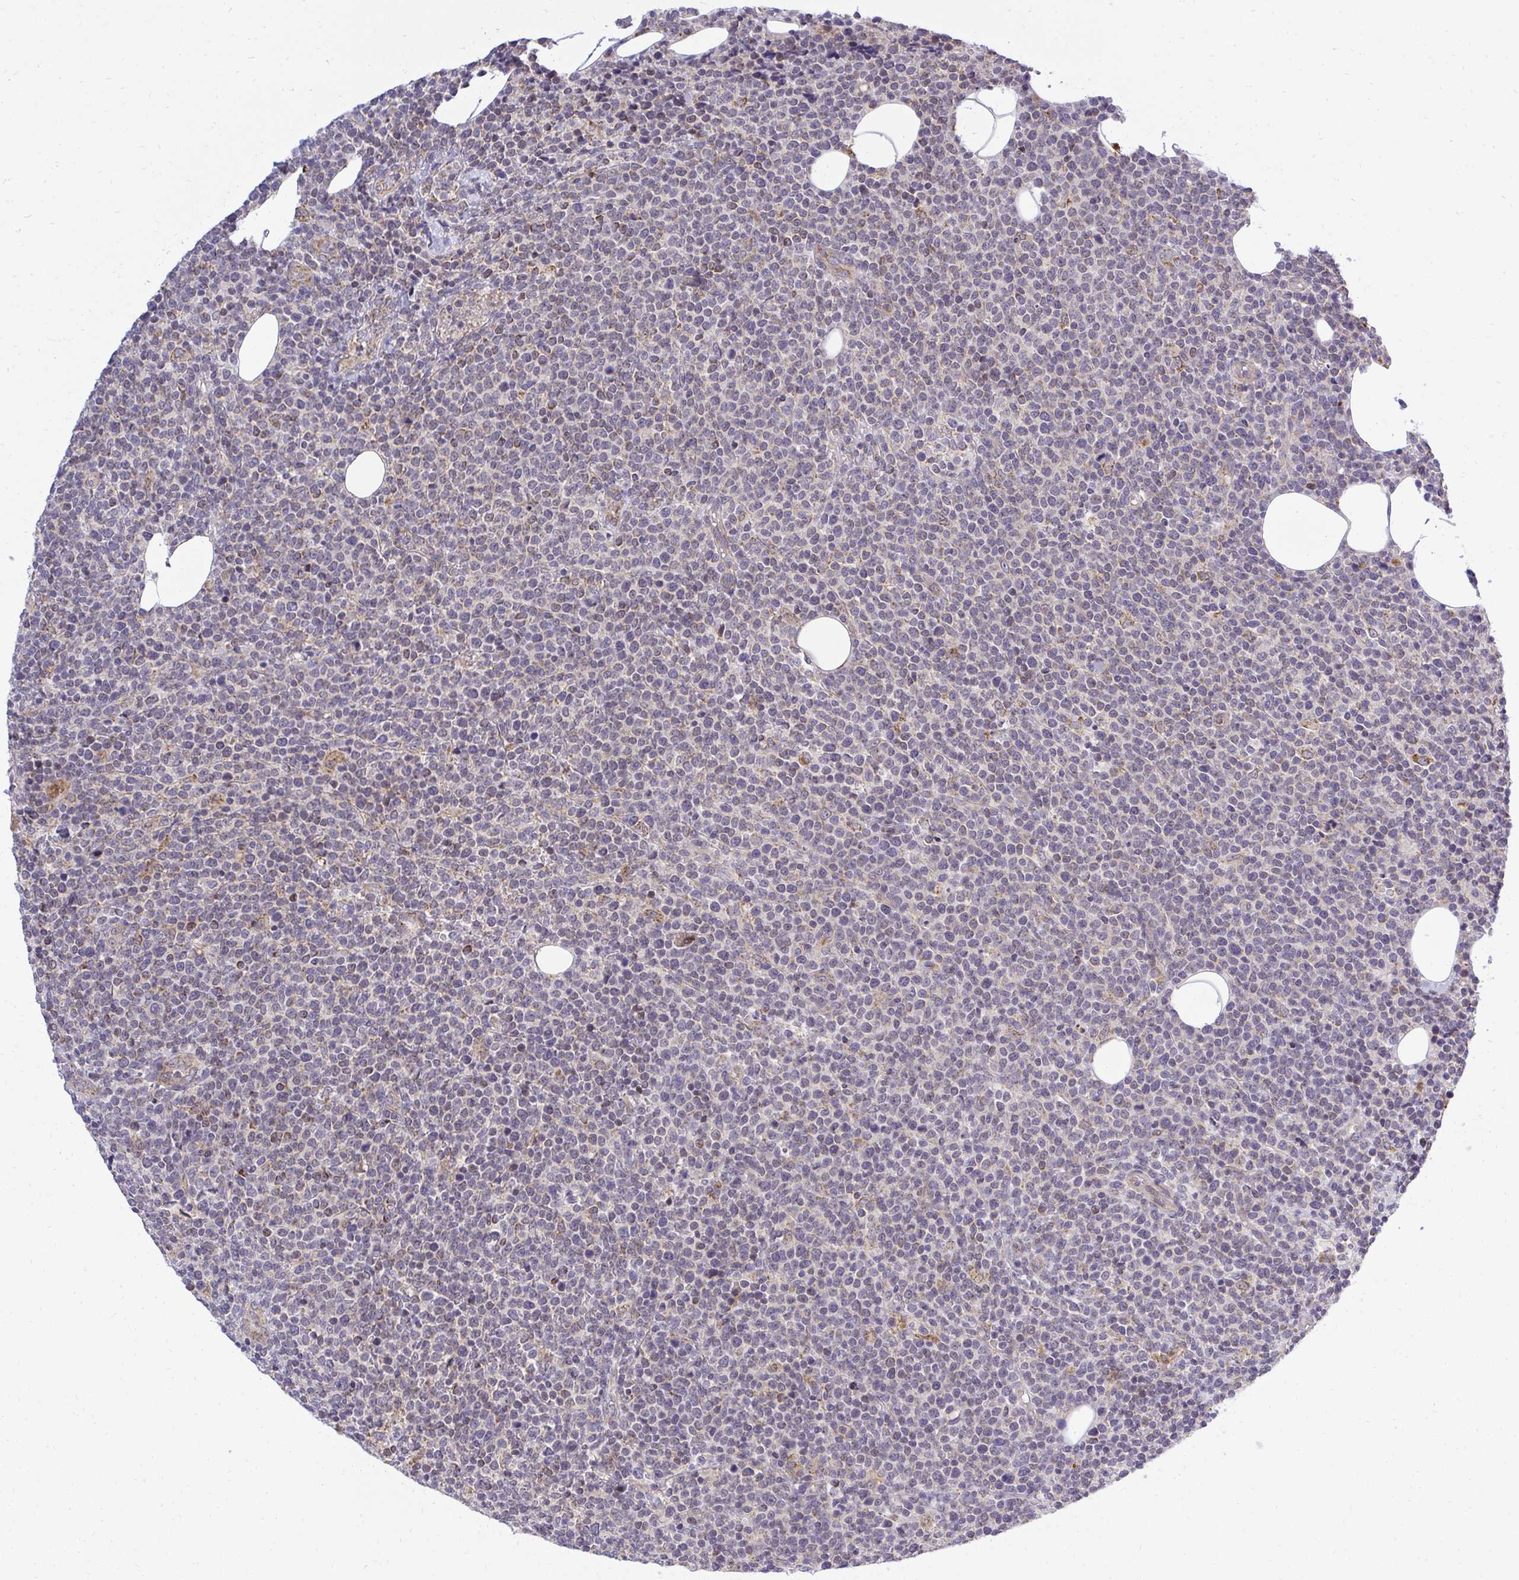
{"staining": {"intensity": "weak", "quantity": "<25%", "location": "cytoplasmic/membranous"}, "tissue": "lymphoma", "cell_type": "Tumor cells", "image_type": "cancer", "snomed": [{"axis": "morphology", "description": "Malignant lymphoma, non-Hodgkin's type, High grade"}, {"axis": "topography", "description": "Lymph node"}], "caption": "DAB (3,3'-diaminobenzidine) immunohistochemical staining of malignant lymphoma, non-Hodgkin's type (high-grade) reveals no significant staining in tumor cells.", "gene": "XAF1", "patient": {"sex": "male", "age": 61}}